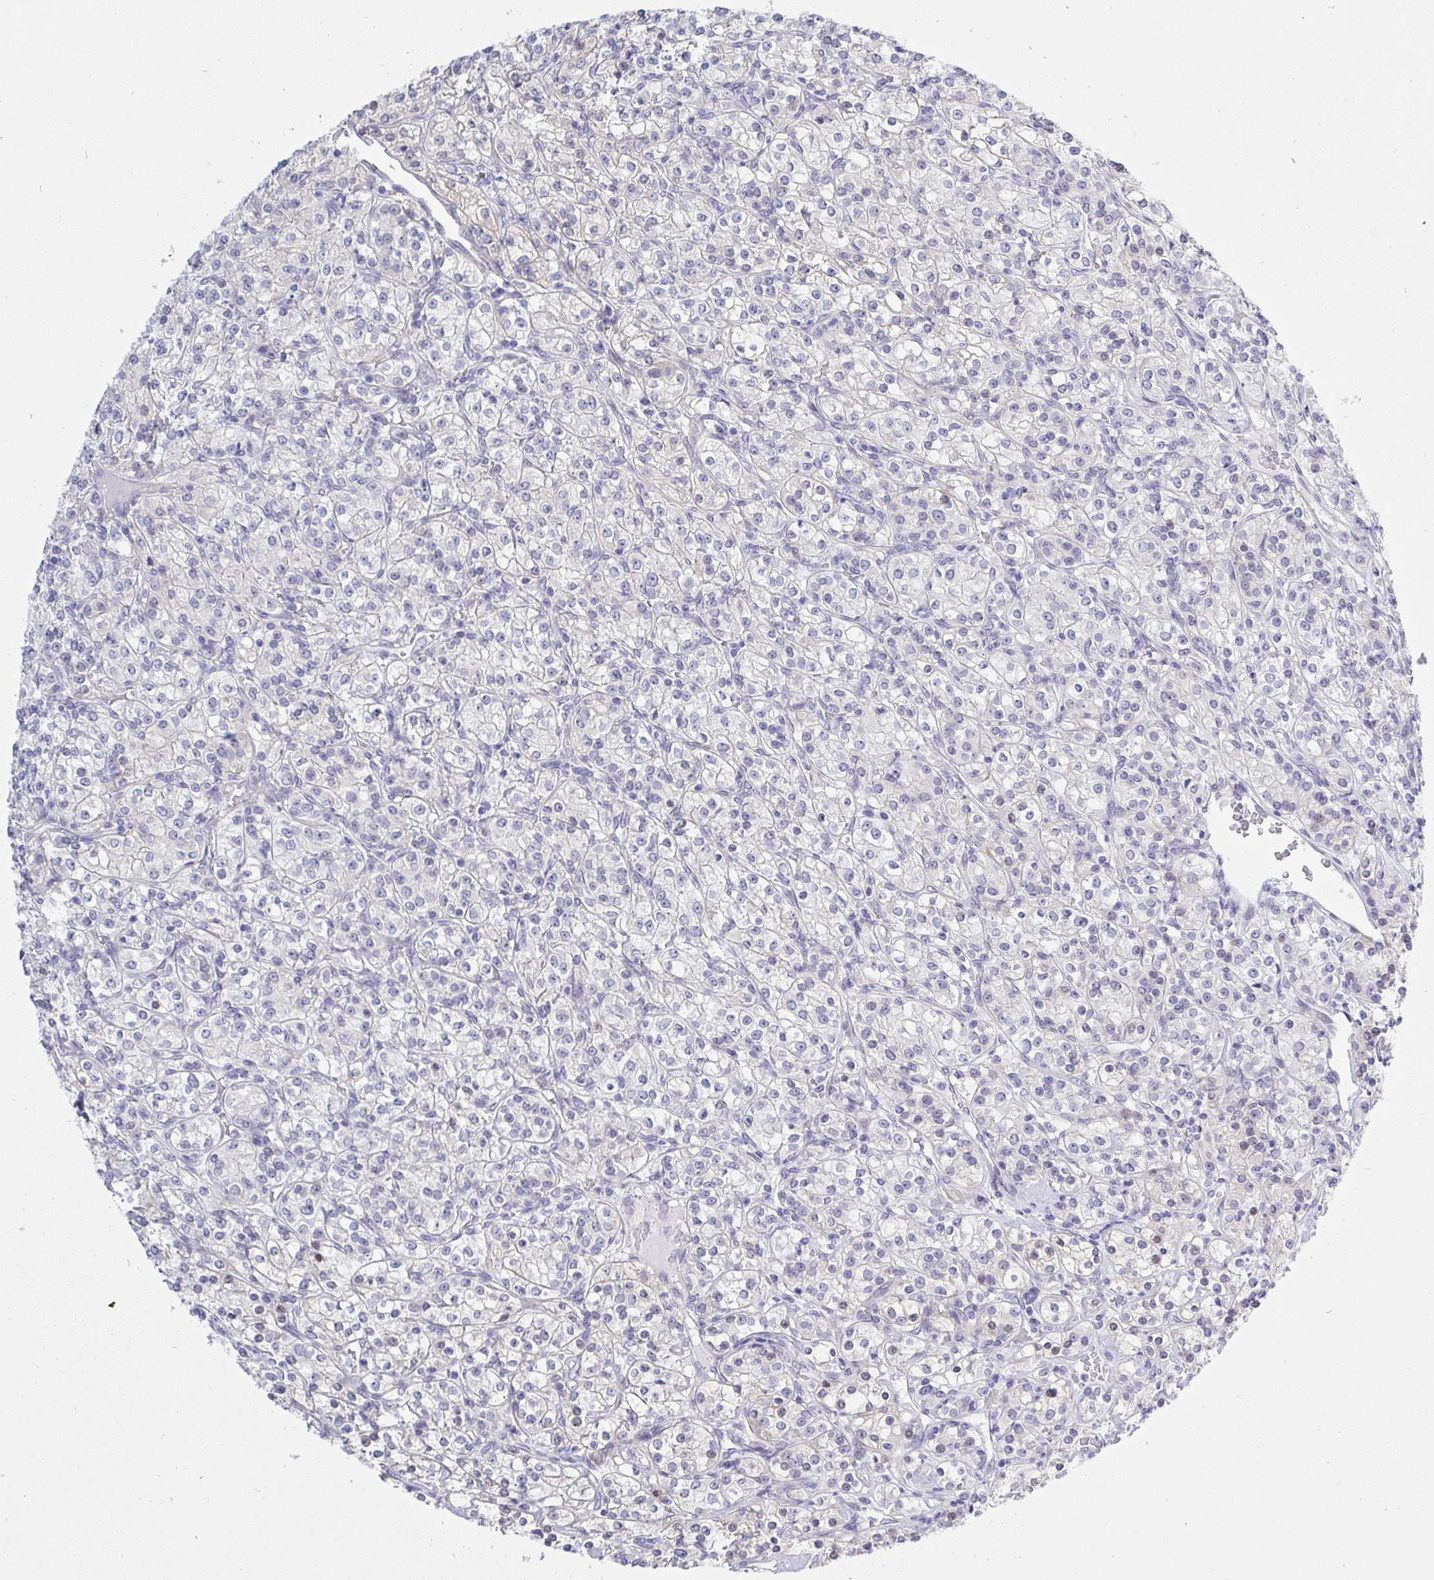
{"staining": {"intensity": "weak", "quantity": "<25%", "location": "nuclear"}, "tissue": "renal cancer", "cell_type": "Tumor cells", "image_type": "cancer", "snomed": [{"axis": "morphology", "description": "Adenocarcinoma, NOS"}, {"axis": "topography", "description": "Kidney"}], "caption": "Tumor cells are negative for brown protein staining in renal adenocarcinoma. (DAB (3,3'-diaminobenzidine) immunohistochemistry visualized using brightfield microscopy, high magnification).", "gene": "MFSD4A", "patient": {"sex": "male", "age": 77}}